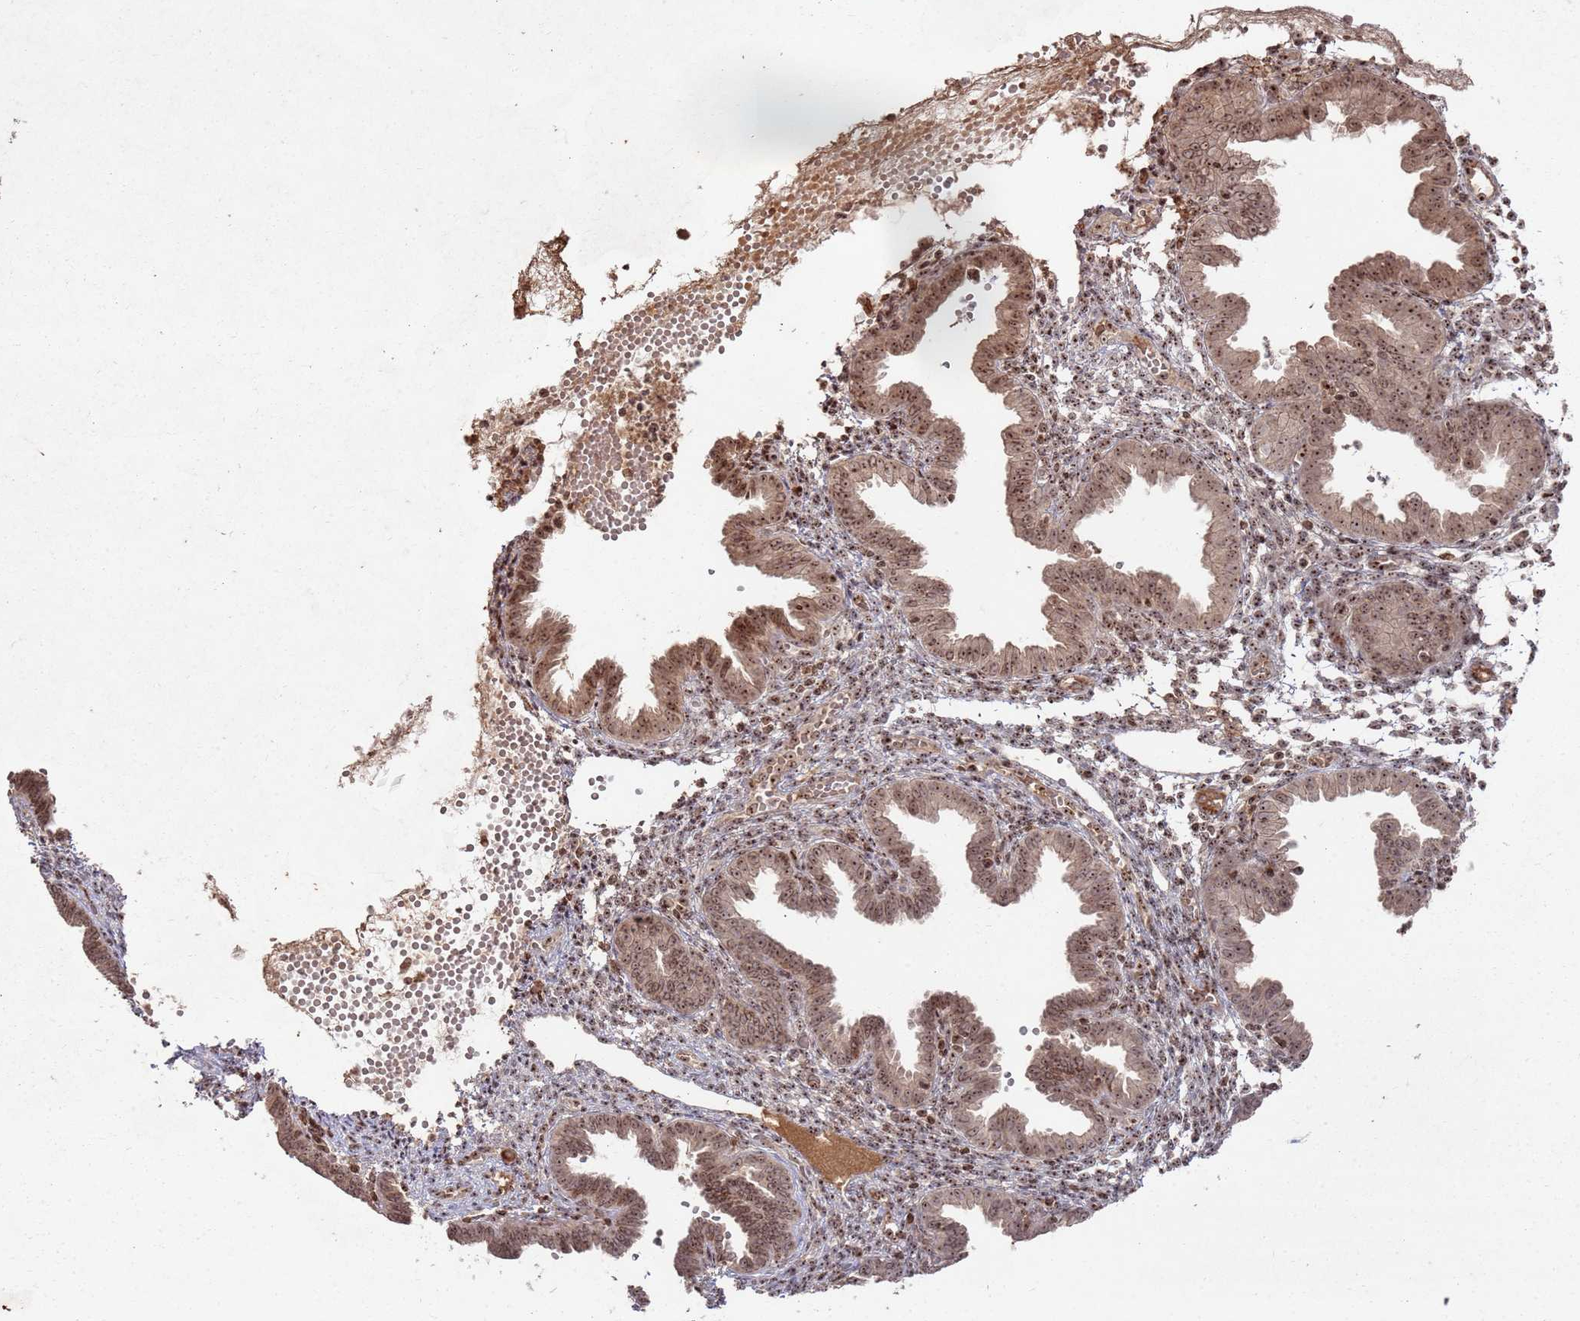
{"staining": {"intensity": "moderate", "quantity": "25%-75%", "location": "nuclear"}, "tissue": "endometrium", "cell_type": "Cells in endometrial stroma", "image_type": "normal", "snomed": [{"axis": "morphology", "description": "Normal tissue, NOS"}, {"axis": "topography", "description": "Endometrium"}], "caption": "Cells in endometrial stroma reveal medium levels of moderate nuclear staining in about 25%-75% of cells in benign endometrium.", "gene": "UTP11", "patient": {"sex": "female", "age": 33}}